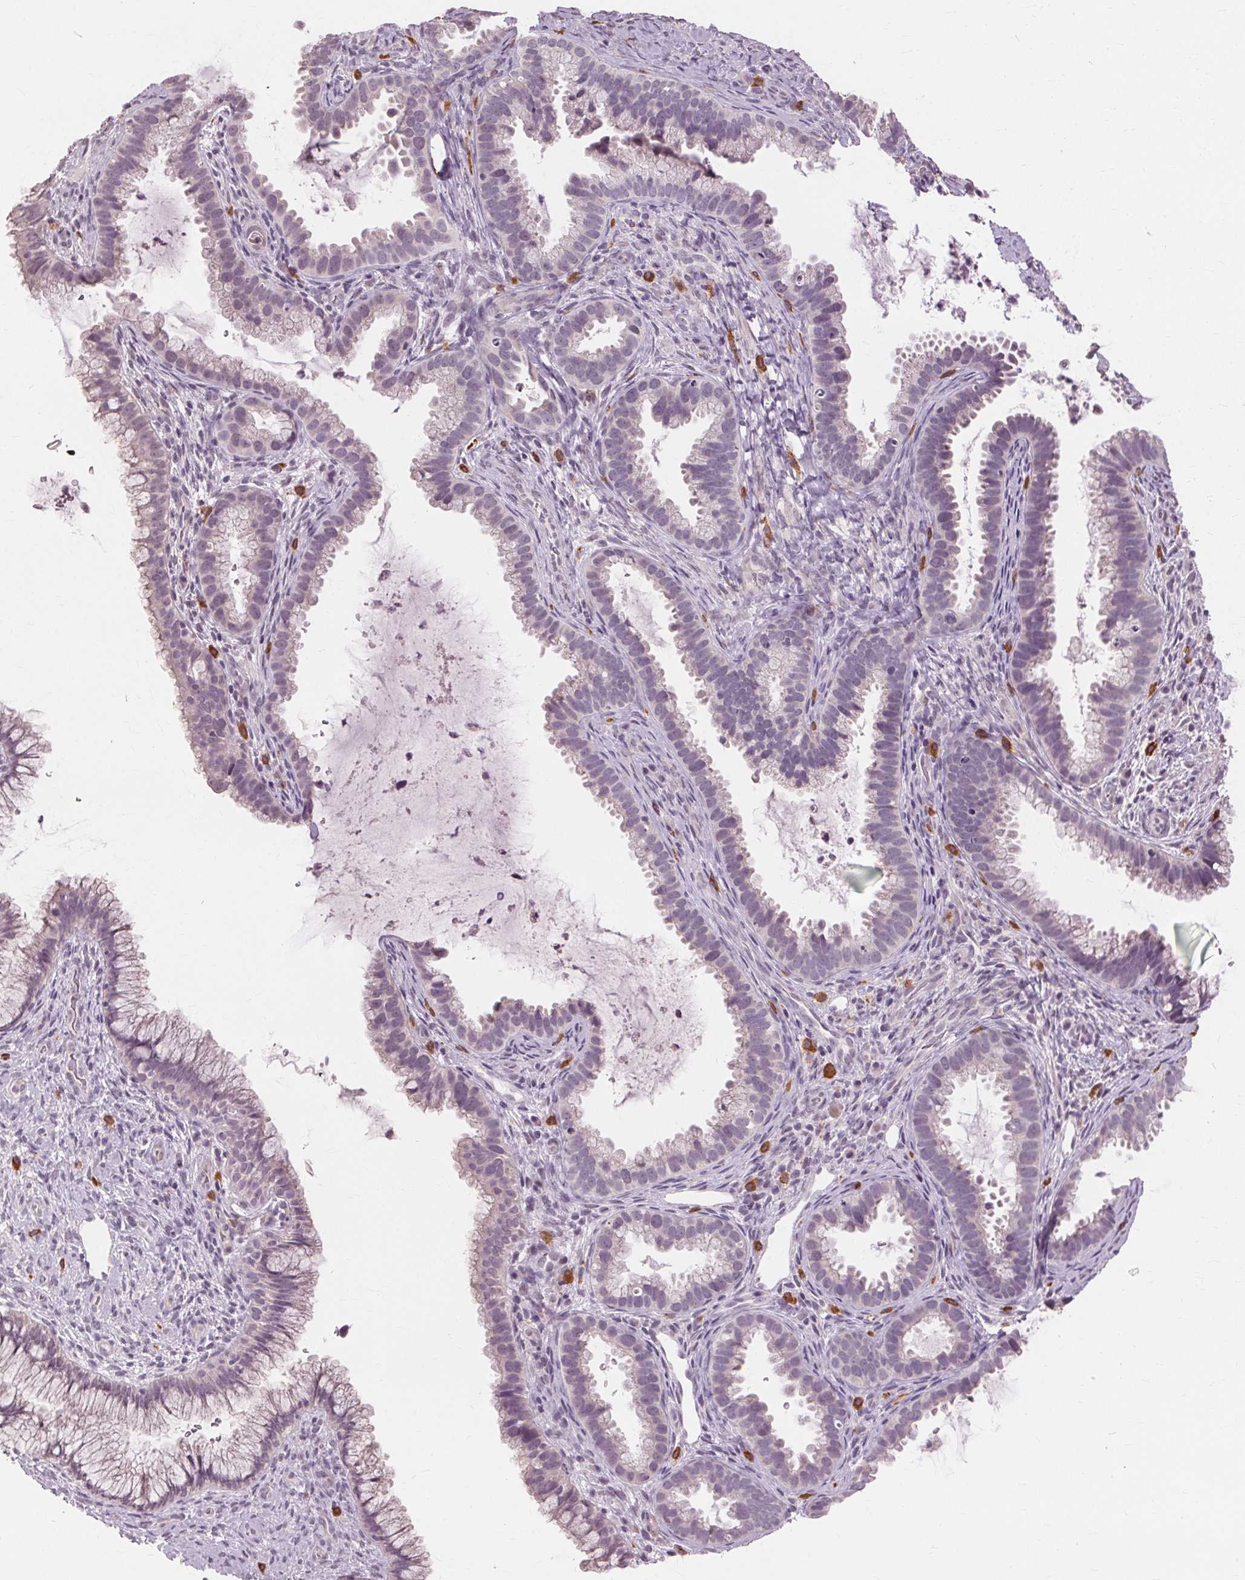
{"staining": {"intensity": "weak", "quantity": "<25%", "location": "cytoplasmic/membranous"}, "tissue": "cervix", "cell_type": "Glandular cells", "image_type": "normal", "snomed": [{"axis": "morphology", "description": "Normal tissue, NOS"}, {"axis": "topography", "description": "Cervix"}], "caption": "DAB immunohistochemical staining of normal human cervix displays no significant positivity in glandular cells.", "gene": "SIGLEC6", "patient": {"sex": "female", "age": 34}}